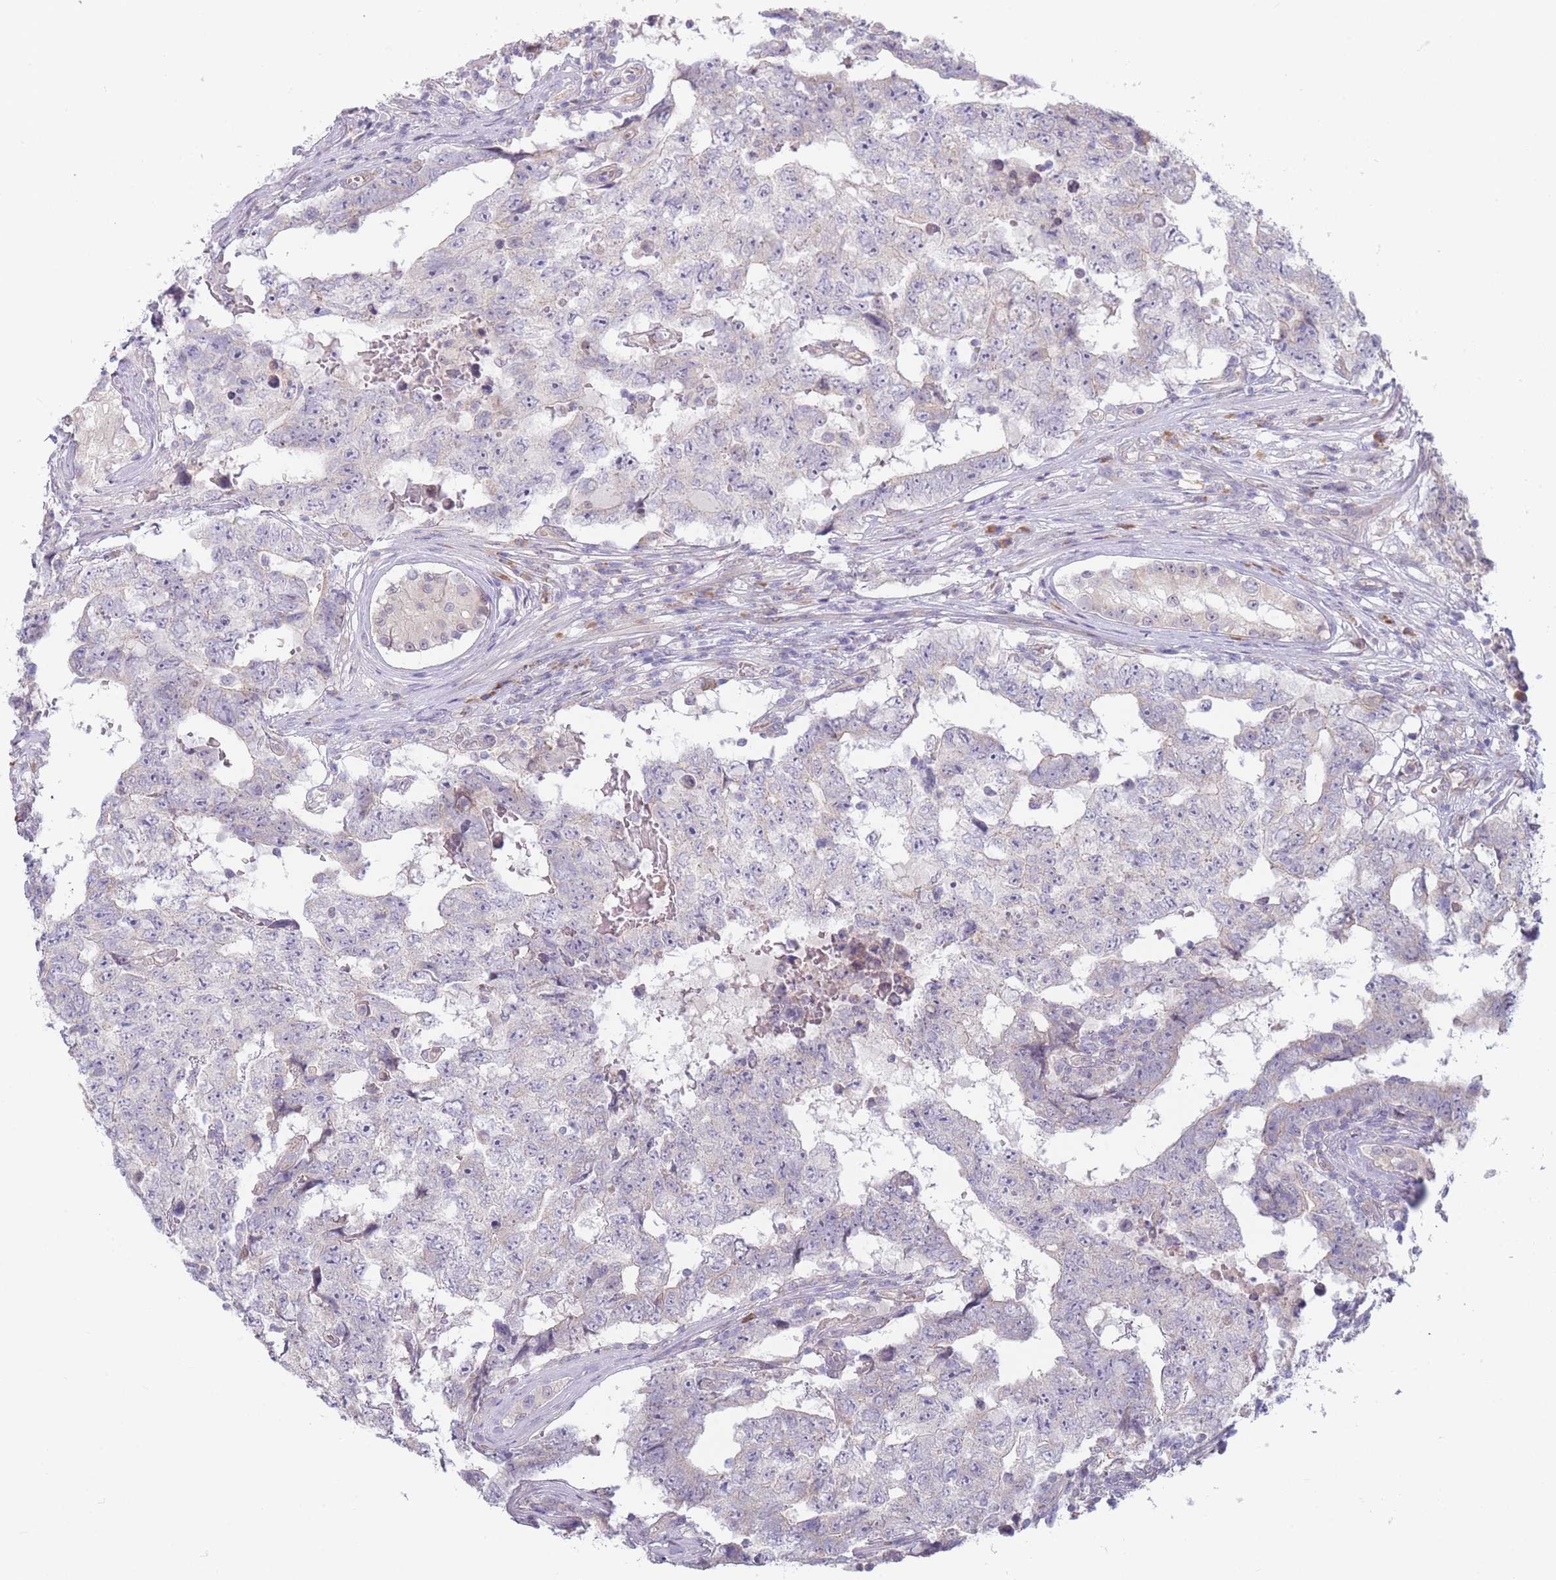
{"staining": {"intensity": "negative", "quantity": "none", "location": "none"}, "tissue": "testis cancer", "cell_type": "Tumor cells", "image_type": "cancer", "snomed": [{"axis": "morphology", "description": "Carcinoma, Embryonal, NOS"}, {"axis": "topography", "description": "Testis"}], "caption": "Embryonal carcinoma (testis) was stained to show a protein in brown. There is no significant positivity in tumor cells. The staining is performed using DAB (3,3'-diaminobenzidine) brown chromogen with nuclei counter-stained in using hematoxylin.", "gene": "FAM227B", "patient": {"sex": "male", "age": 25}}